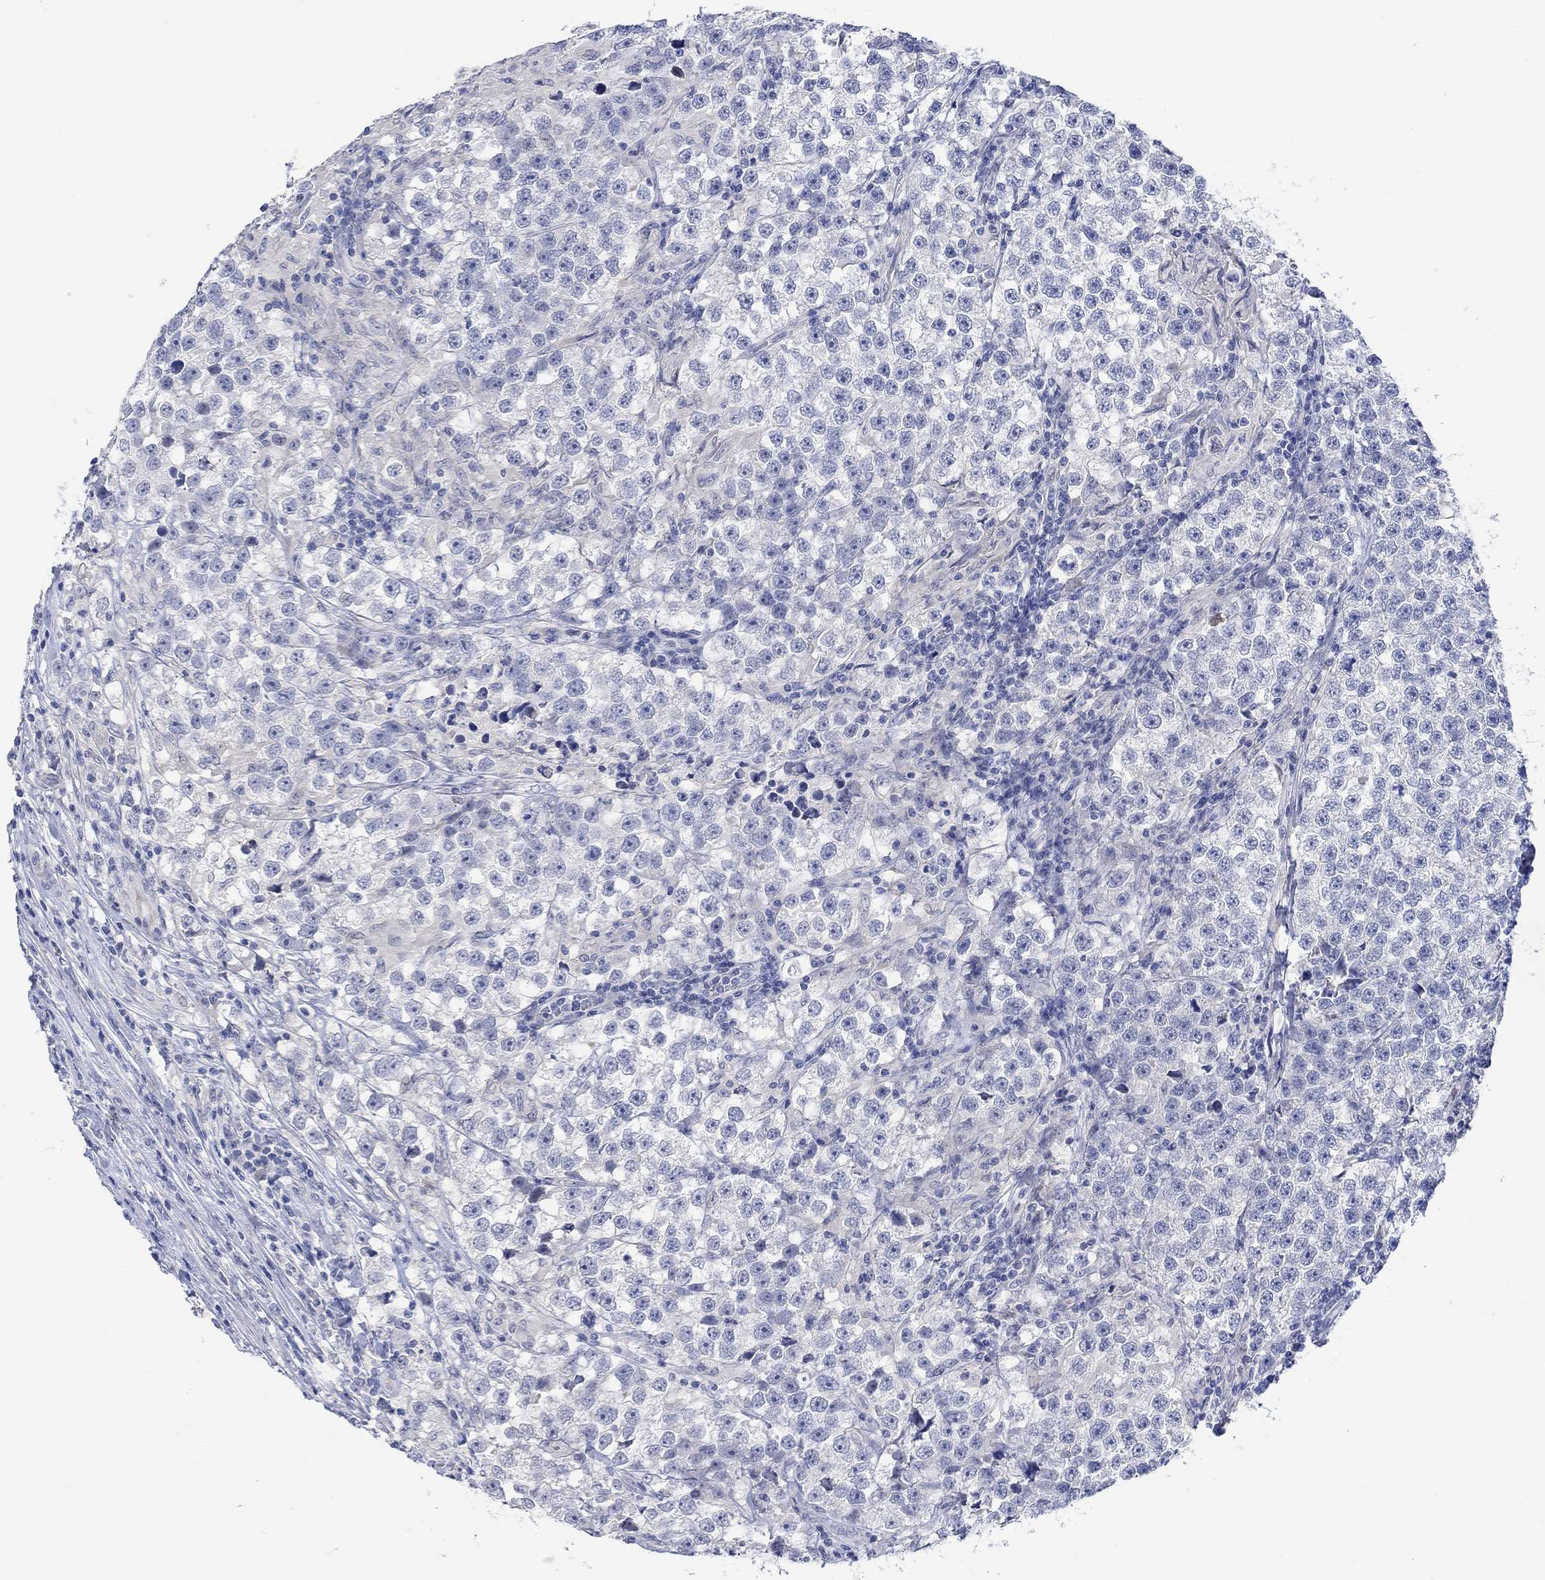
{"staining": {"intensity": "negative", "quantity": "none", "location": "none"}, "tissue": "testis cancer", "cell_type": "Tumor cells", "image_type": "cancer", "snomed": [{"axis": "morphology", "description": "Seminoma, NOS"}, {"axis": "topography", "description": "Testis"}], "caption": "Seminoma (testis) was stained to show a protein in brown. There is no significant staining in tumor cells.", "gene": "DLK1", "patient": {"sex": "male", "age": 46}}